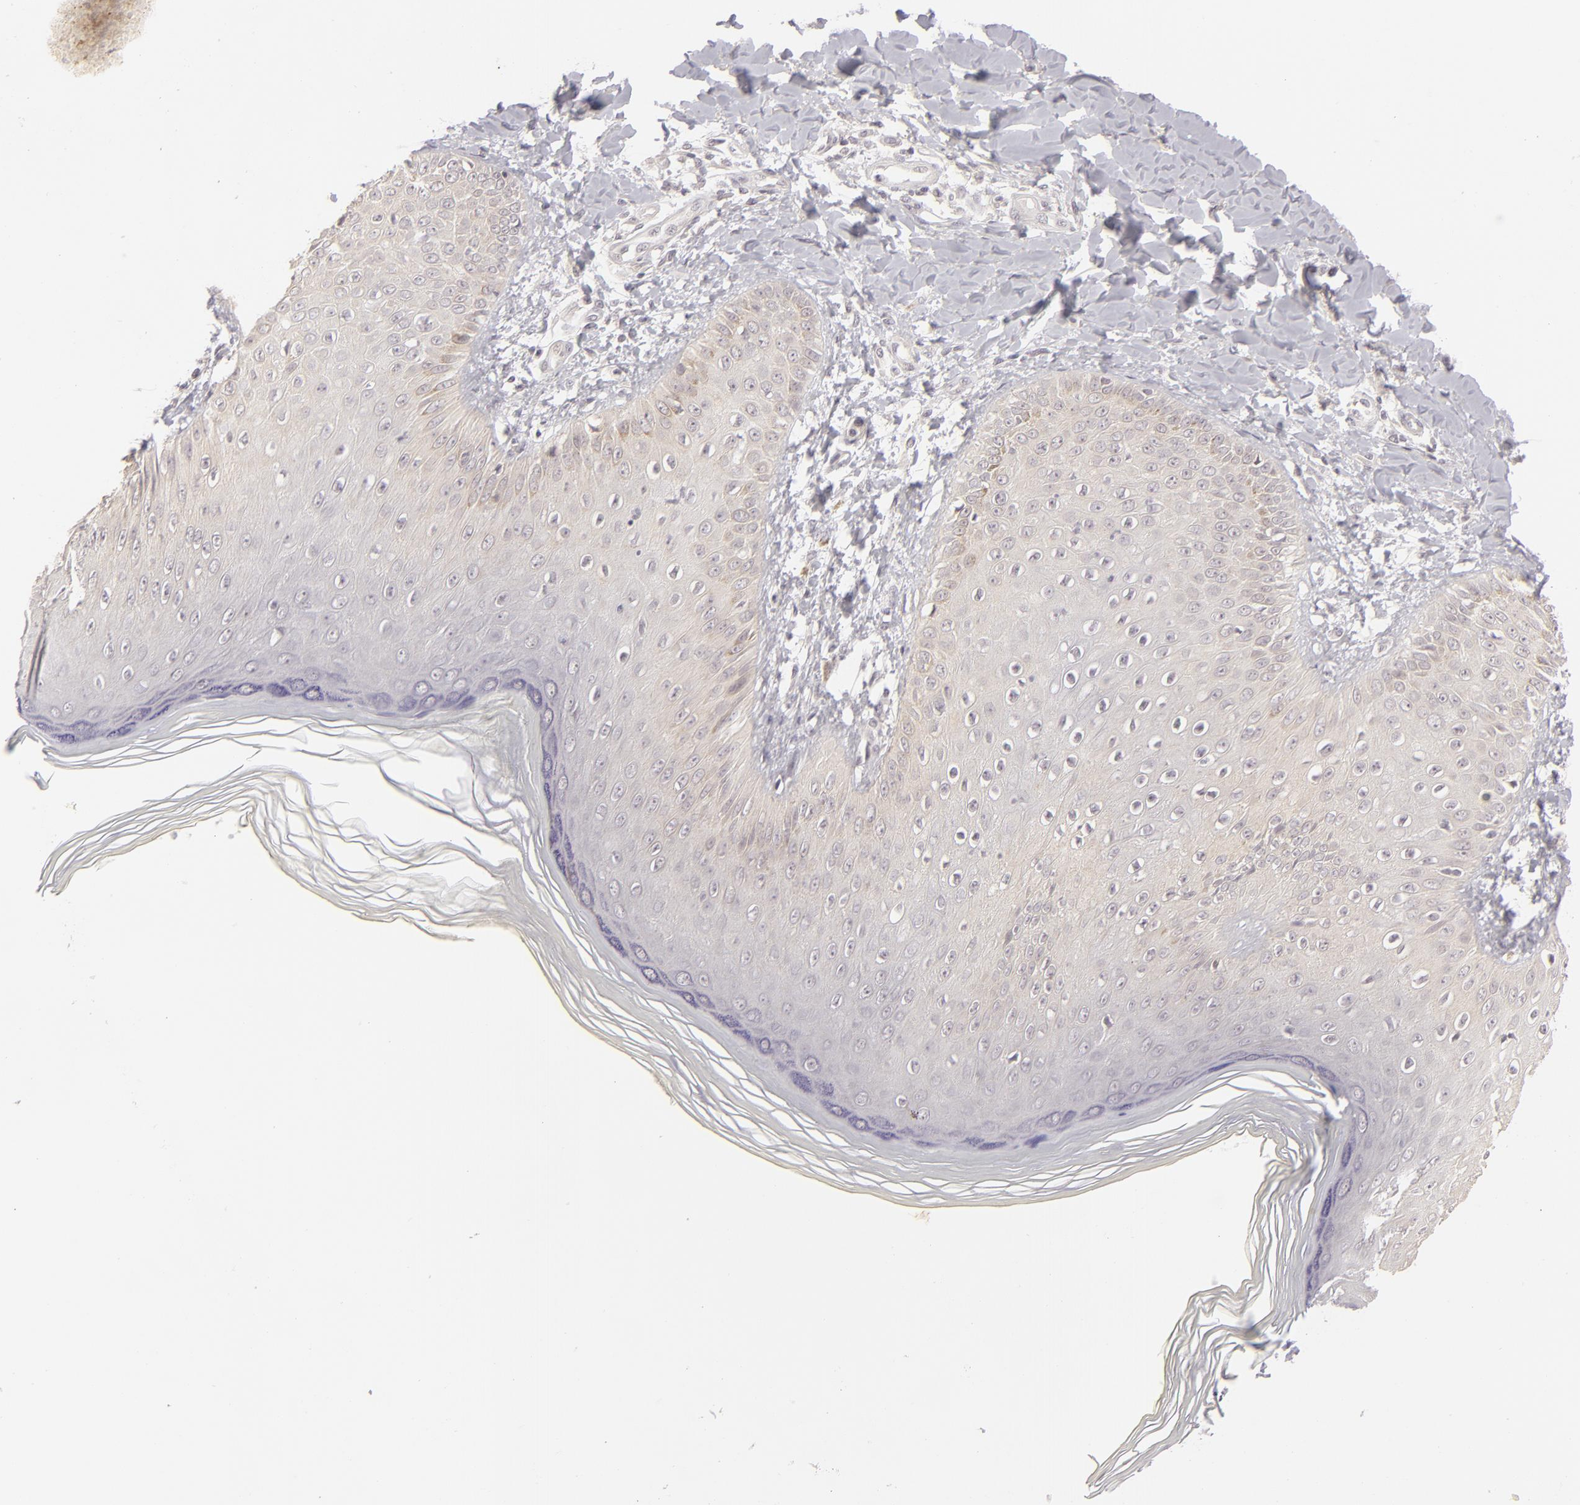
{"staining": {"intensity": "negative", "quantity": "none", "location": "none"}, "tissue": "skin", "cell_type": "Epidermal cells", "image_type": "normal", "snomed": [{"axis": "morphology", "description": "Normal tissue, NOS"}, {"axis": "morphology", "description": "Inflammation, NOS"}, {"axis": "topography", "description": "Soft tissue"}, {"axis": "topography", "description": "Anal"}], "caption": "Skin stained for a protein using immunohistochemistry demonstrates no positivity epidermal cells.", "gene": "DLG3", "patient": {"sex": "female", "age": 15}}